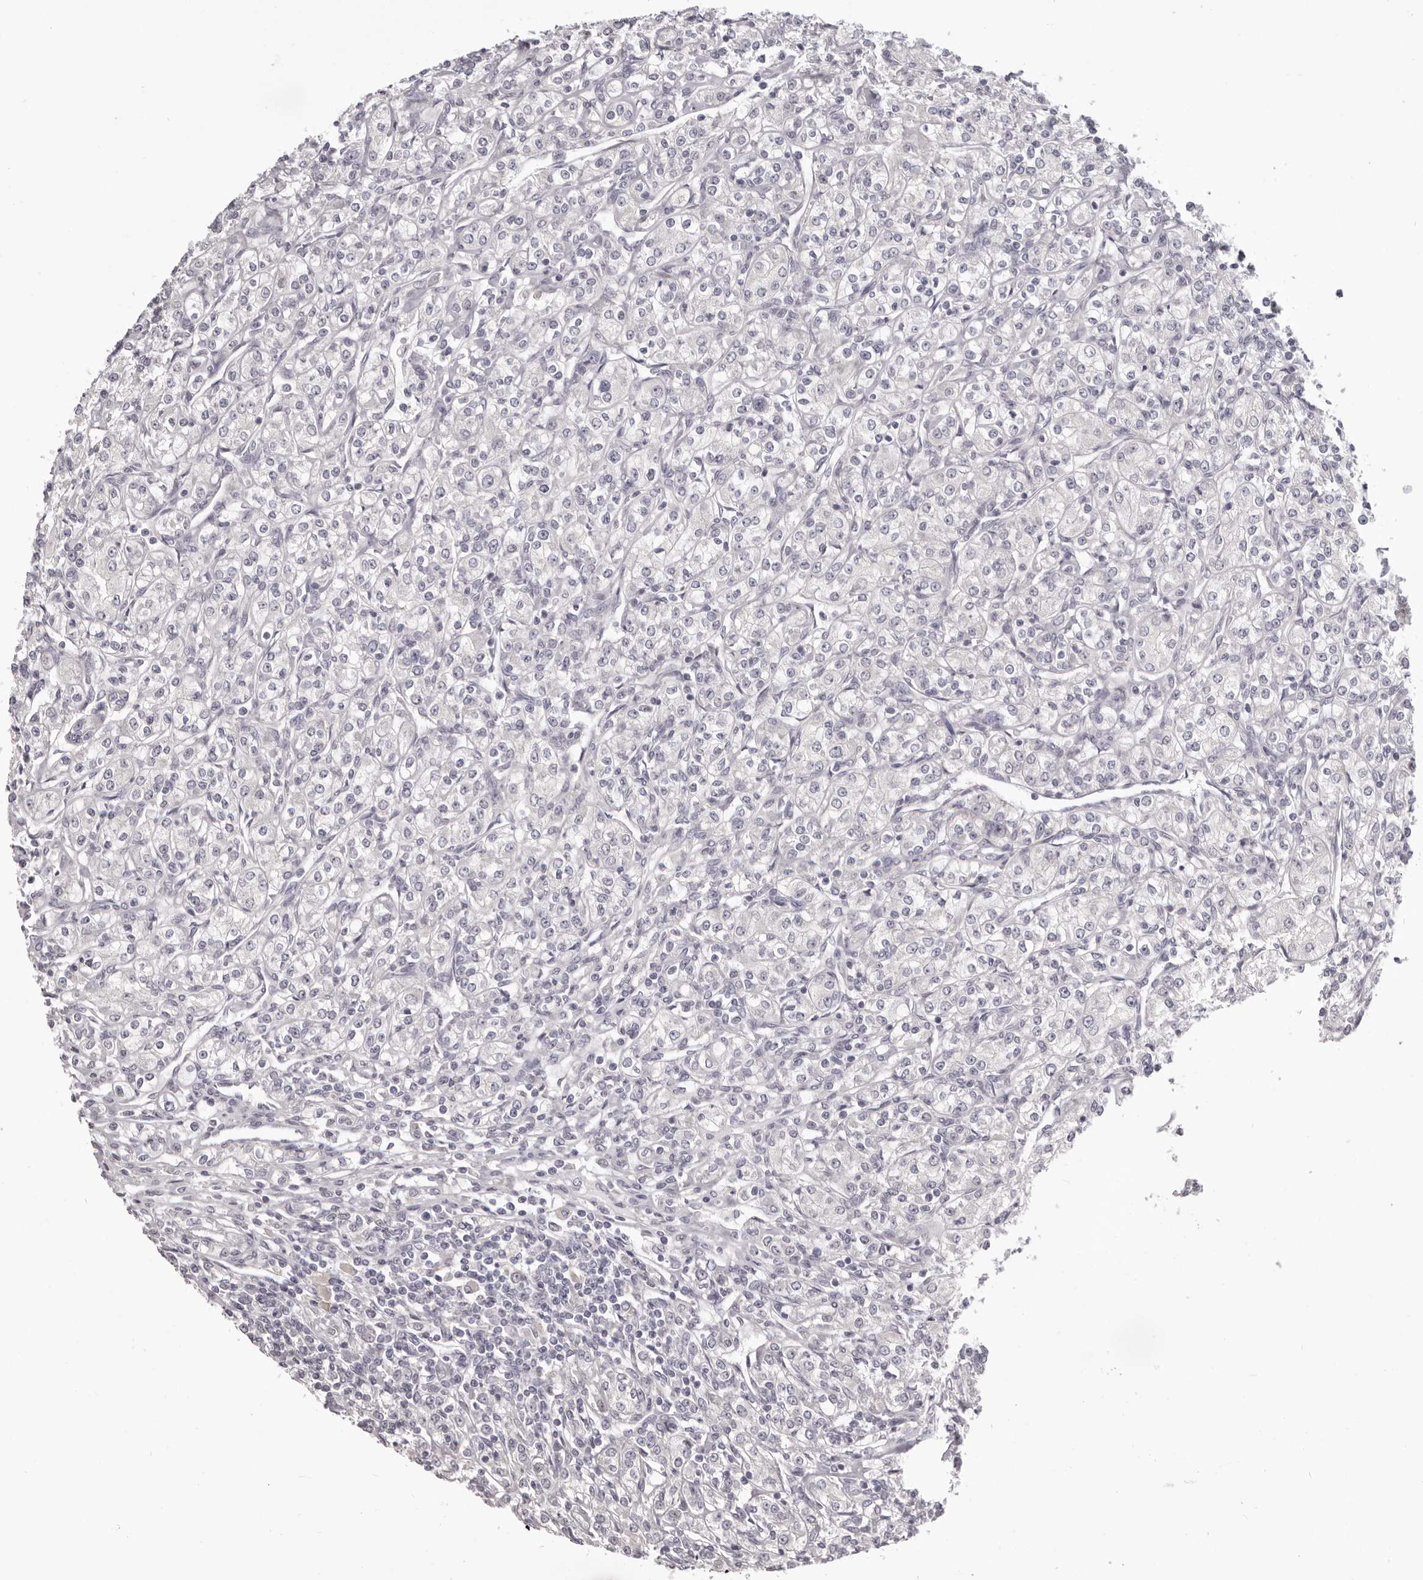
{"staining": {"intensity": "negative", "quantity": "none", "location": "none"}, "tissue": "renal cancer", "cell_type": "Tumor cells", "image_type": "cancer", "snomed": [{"axis": "morphology", "description": "Adenocarcinoma, NOS"}, {"axis": "topography", "description": "Kidney"}], "caption": "Immunohistochemistry (IHC) image of neoplastic tissue: adenocarcinoma (renal) stained with DAB (3,3'-diaminobenzidine) displays no significant protein staining in tumor cells.", "gene": "OTUD3", "patient": {"sex": "male", "age": 77}}